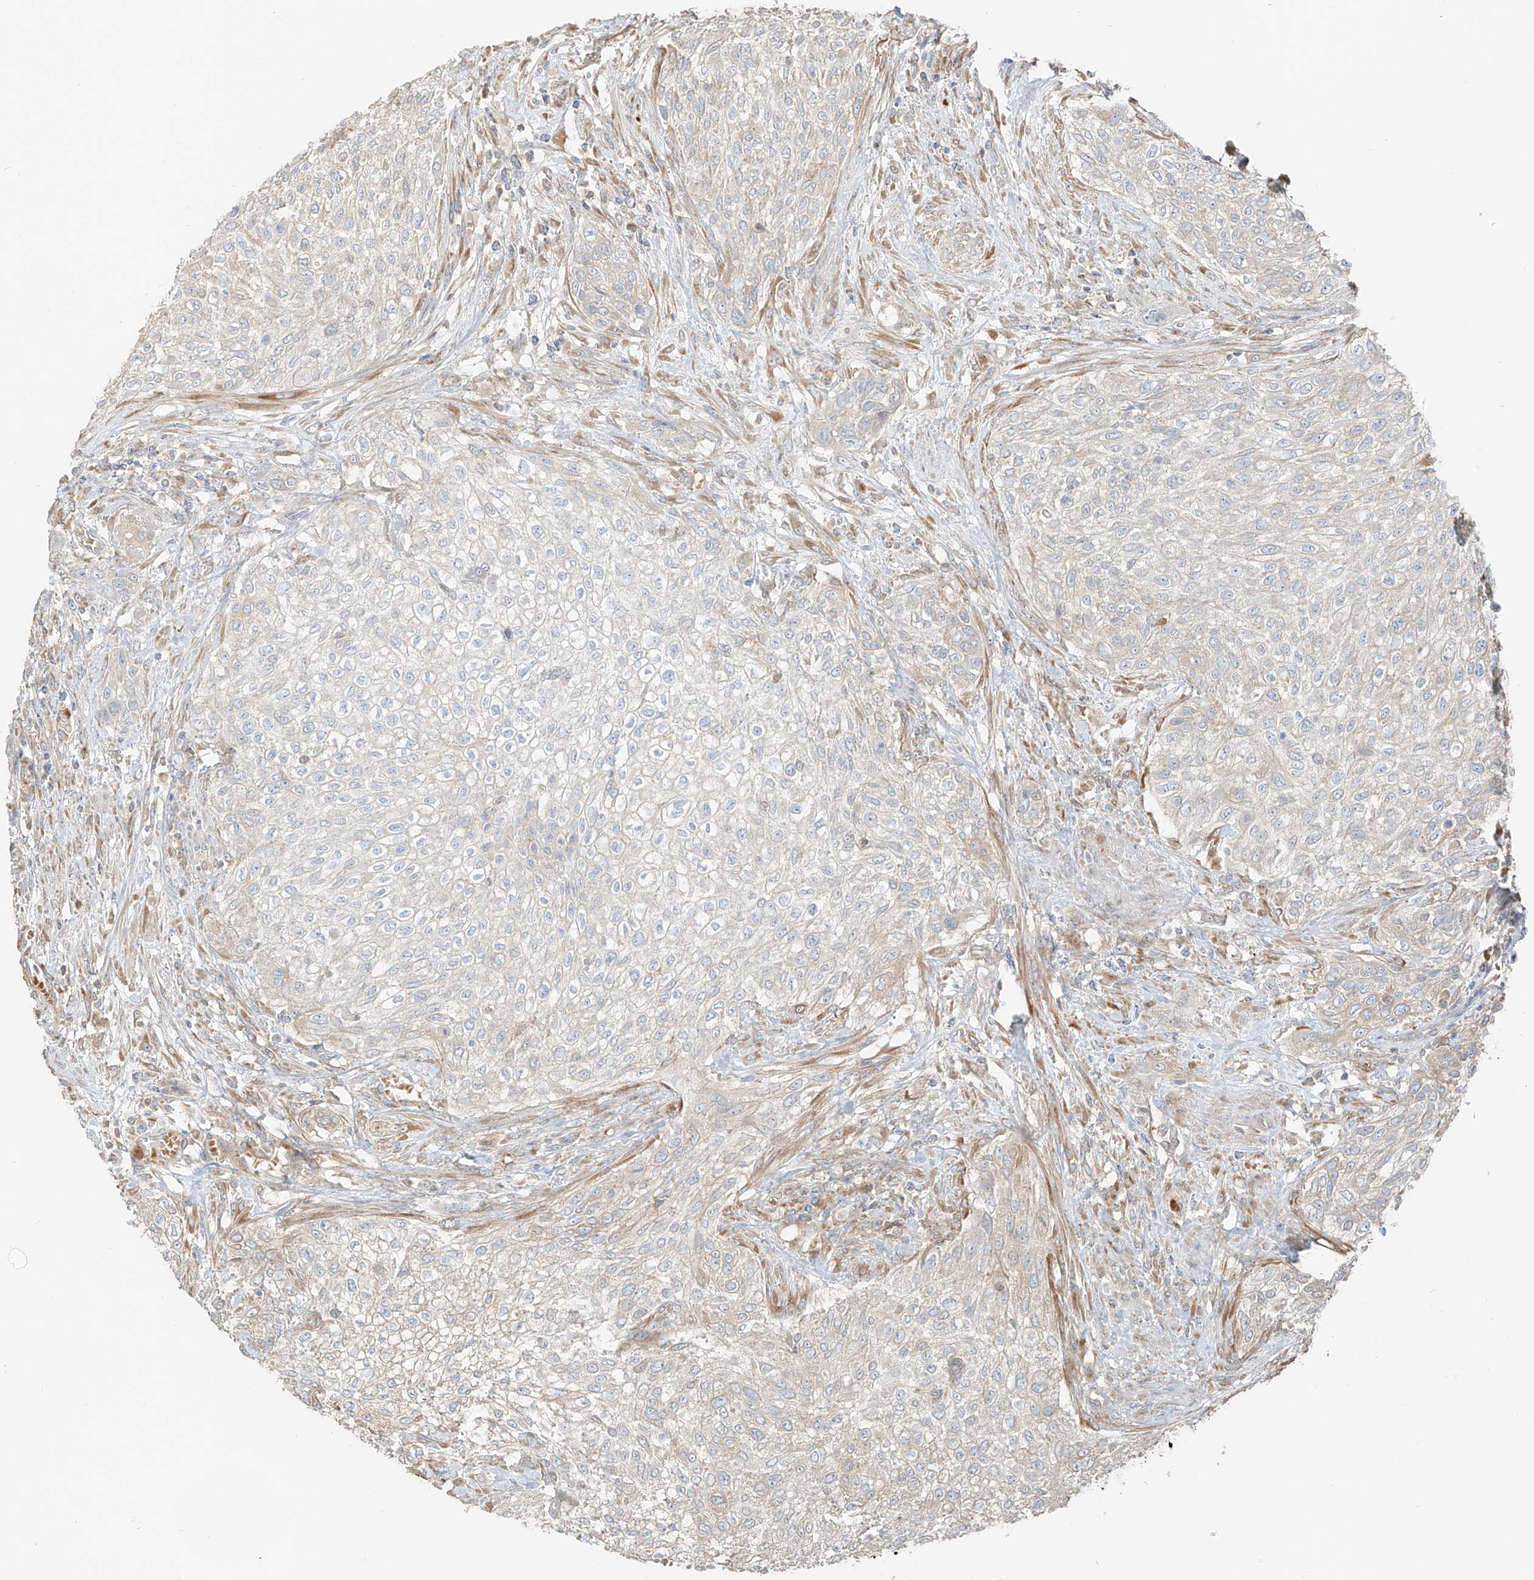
{"staining": {"intensity": "weak", "quantity": "<25%", "location": "cytoplasmic/membranous"}, "tissue": "urothelial cancer", "cell_type": "Tumor cells", "image_type": "cancer", "snomed": [{"axis": "morphology", "description": "Urothelial carcinoma, High grade"}, {"axis": "topography", "description": "Urinary bladder"}], "caption": "Immunohistochemical staining of urothelial cancer shows no significant positivity in tumor cells.", "gene": "FSTL1", "patient": {"sex": "male", "age": 35}}